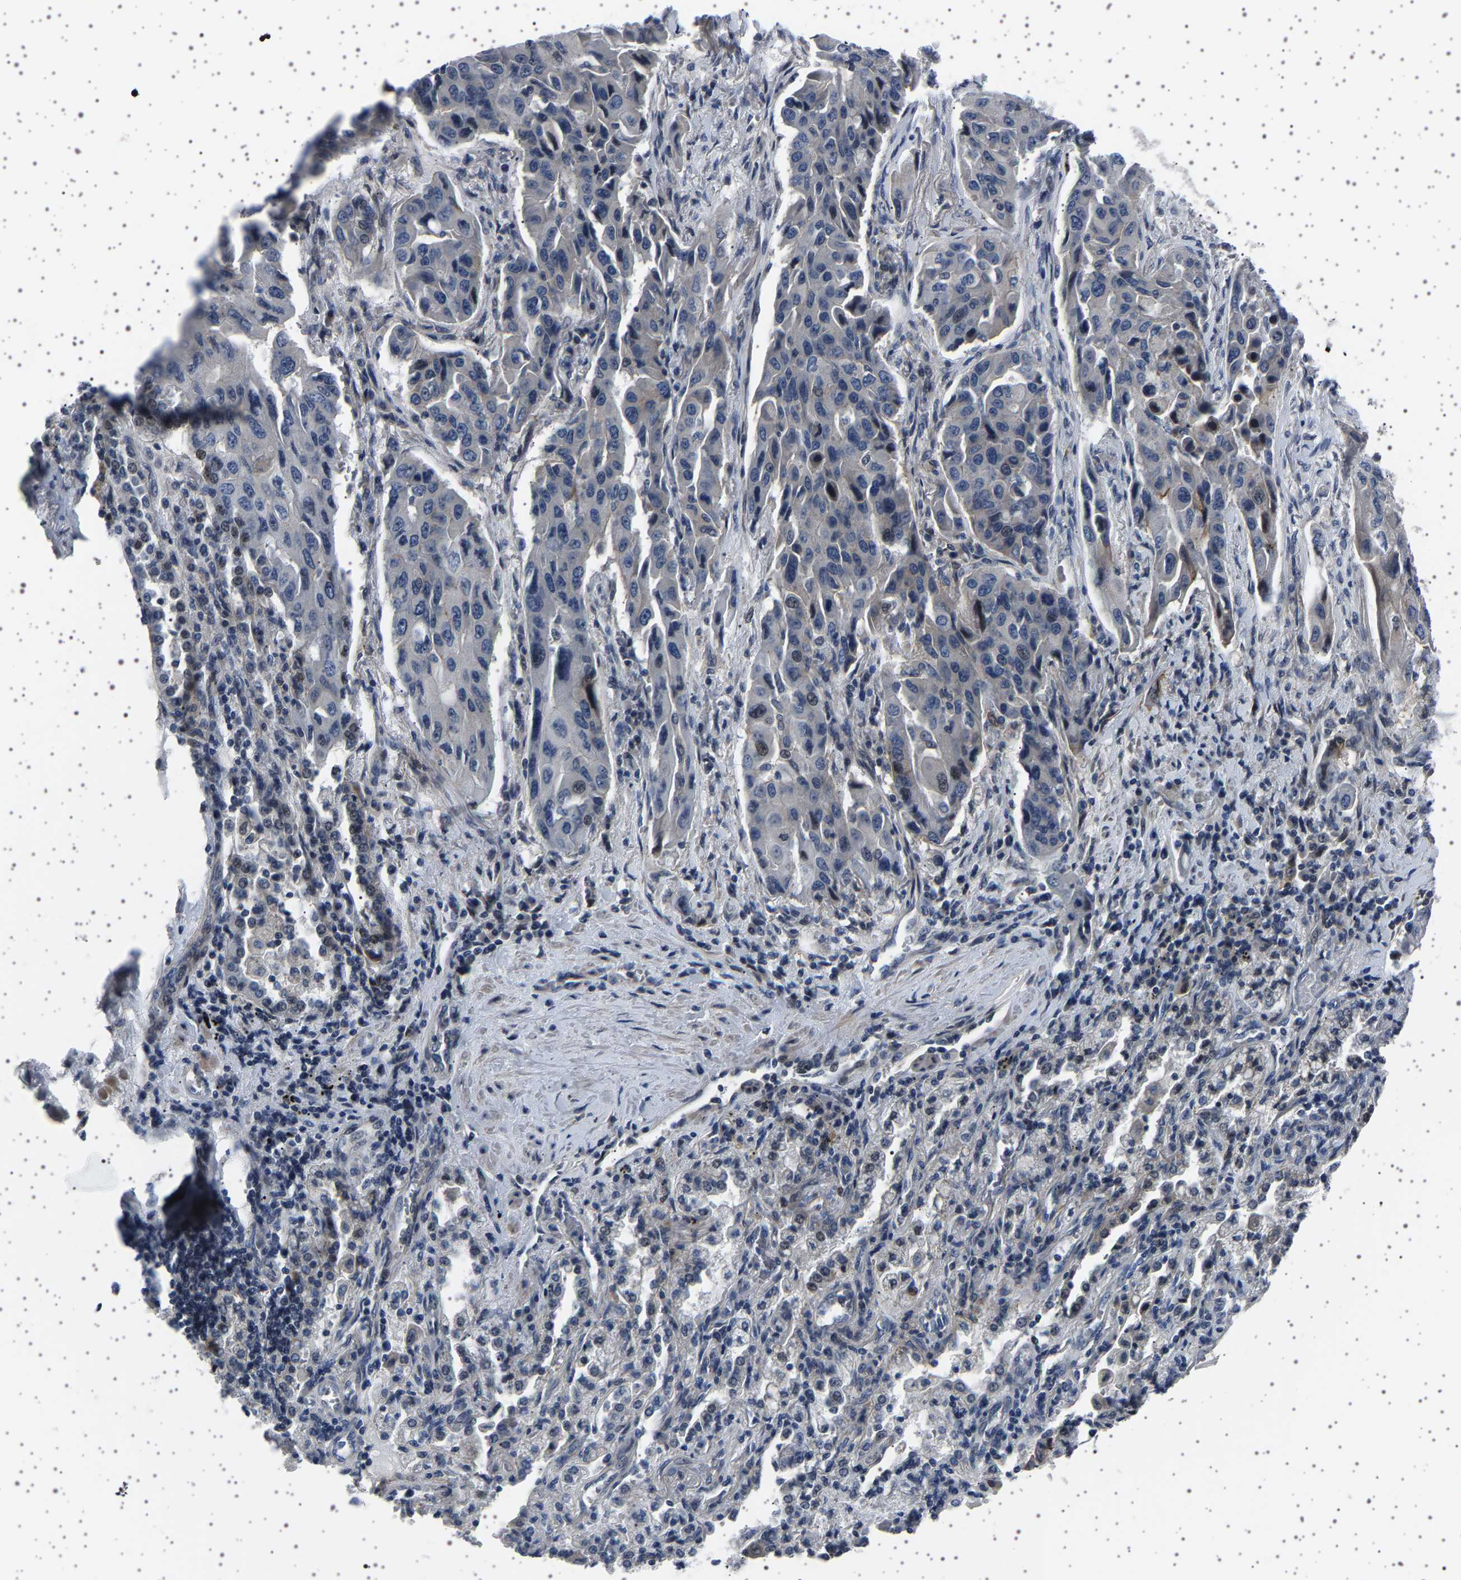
{"staining": {"intensity": "negative", "quantity": "none", "location": "none"}, "tissue": "lung cancer", "cell_type": "Tumor cells", "image_type": "cancer", "snomed": [{"axis": "morphology", "description": "Adenocarcinoma, NOS"}, {"axis": "topography", "description": "Lung"}], "caption": "Immunohistochemical staining of human lung cancer reveals no significant positivity in tumor cells.", "gene": "PAK5", "patient": {"sex": "female", "age": 65}}